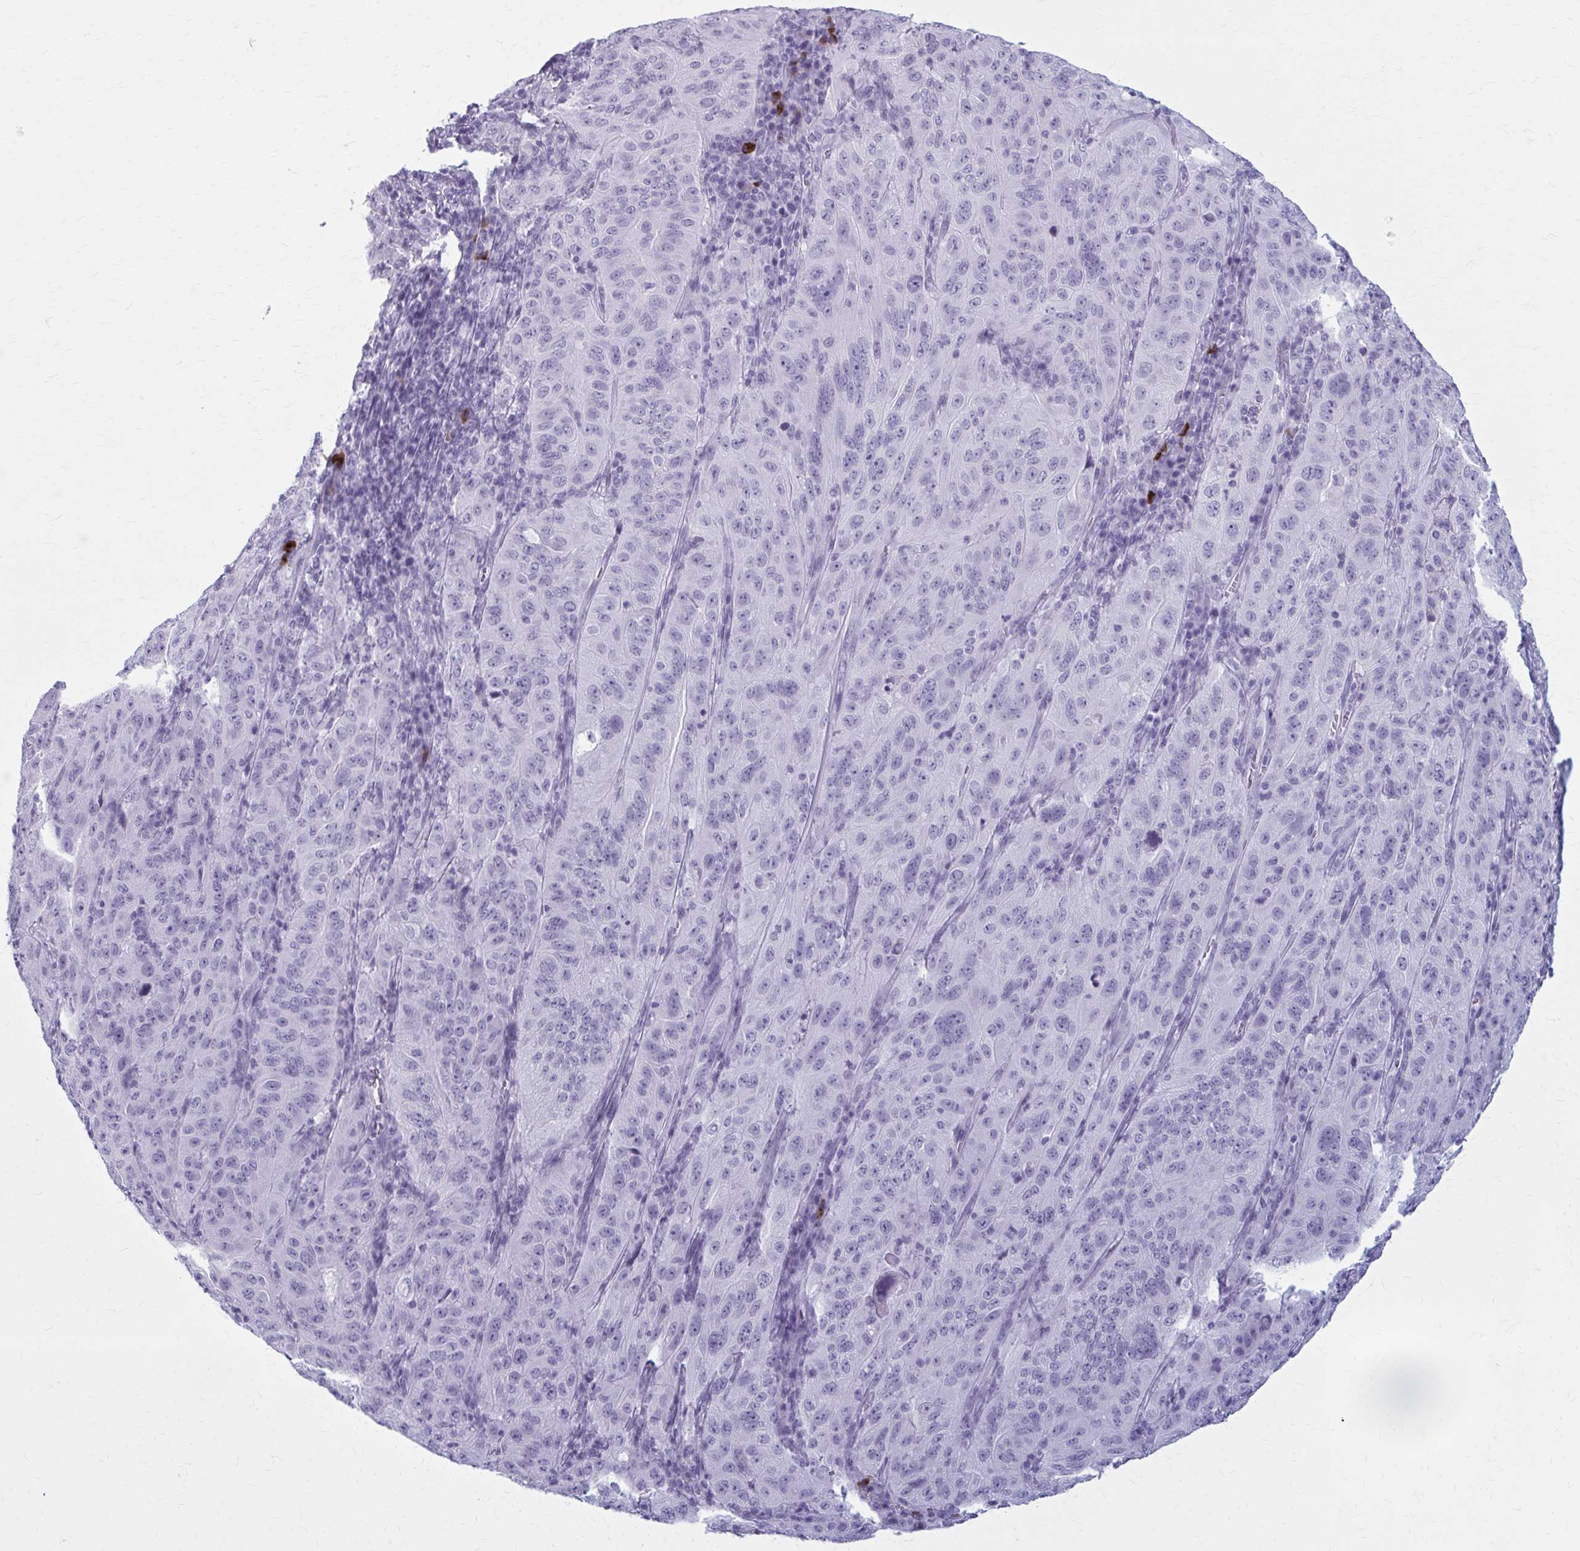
{"staining": {"intensity": "negative", "quantity": "none", "location": "none"}, "tissue": "pancreatic cancer", "cell_type": "Tumor cells", "image_type": "cancer", "snomed": [{"axis": "morphology", "description": "Adenocarcinoma, NOS"}, {"axis": "topography", "description": "Pancreas"}], "caption": "This is an immunohistochemistry (IHC) histopathology image of human pancreatic cancer. There is no expression in tumor cells.", "gene": "ZDHHC7", "patient": {"sex": "male", "age": 63}}